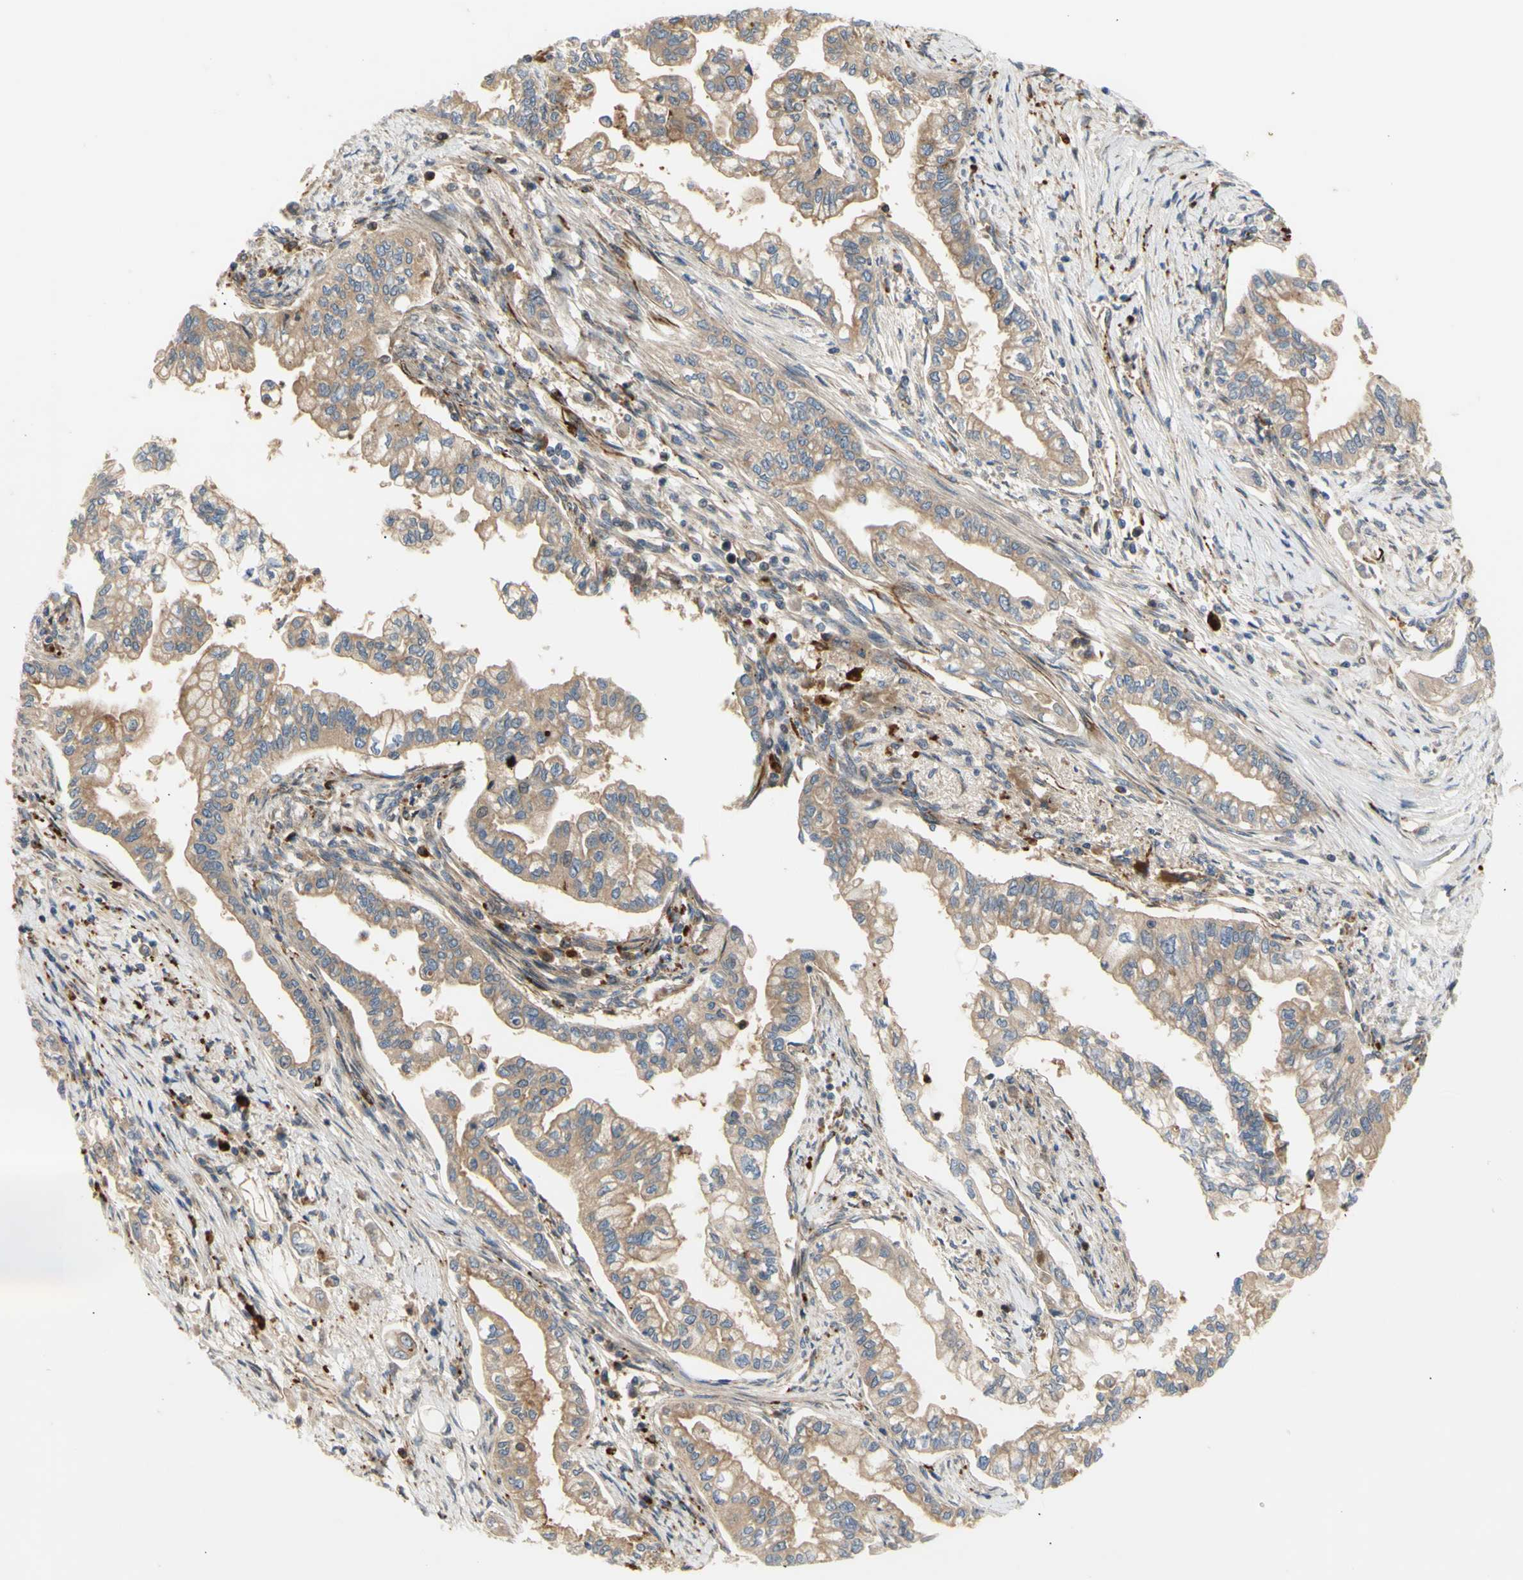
{"staining": {"intensity": "moderate", "quantity": ">75%", "location": "cytoplasmic/membranous"}, "tissue": "pancreatic cancer", "cell_type": "Tumor cells", "image_type": "cancer", "snomed": [{"axis": "morphology", "description": "Normal tissue, NOS"}, {"axis": "topography", "description": "Pancreas"}], "caption": "Immunohistochemistry (DAB) staining of pancreatic cancer reveals moderate cytoplasmic/membranous protein expression in approximately >75% of tumor cells.", "gene": "TUBG2", "patient": {"sex": "male", "age": 42}}